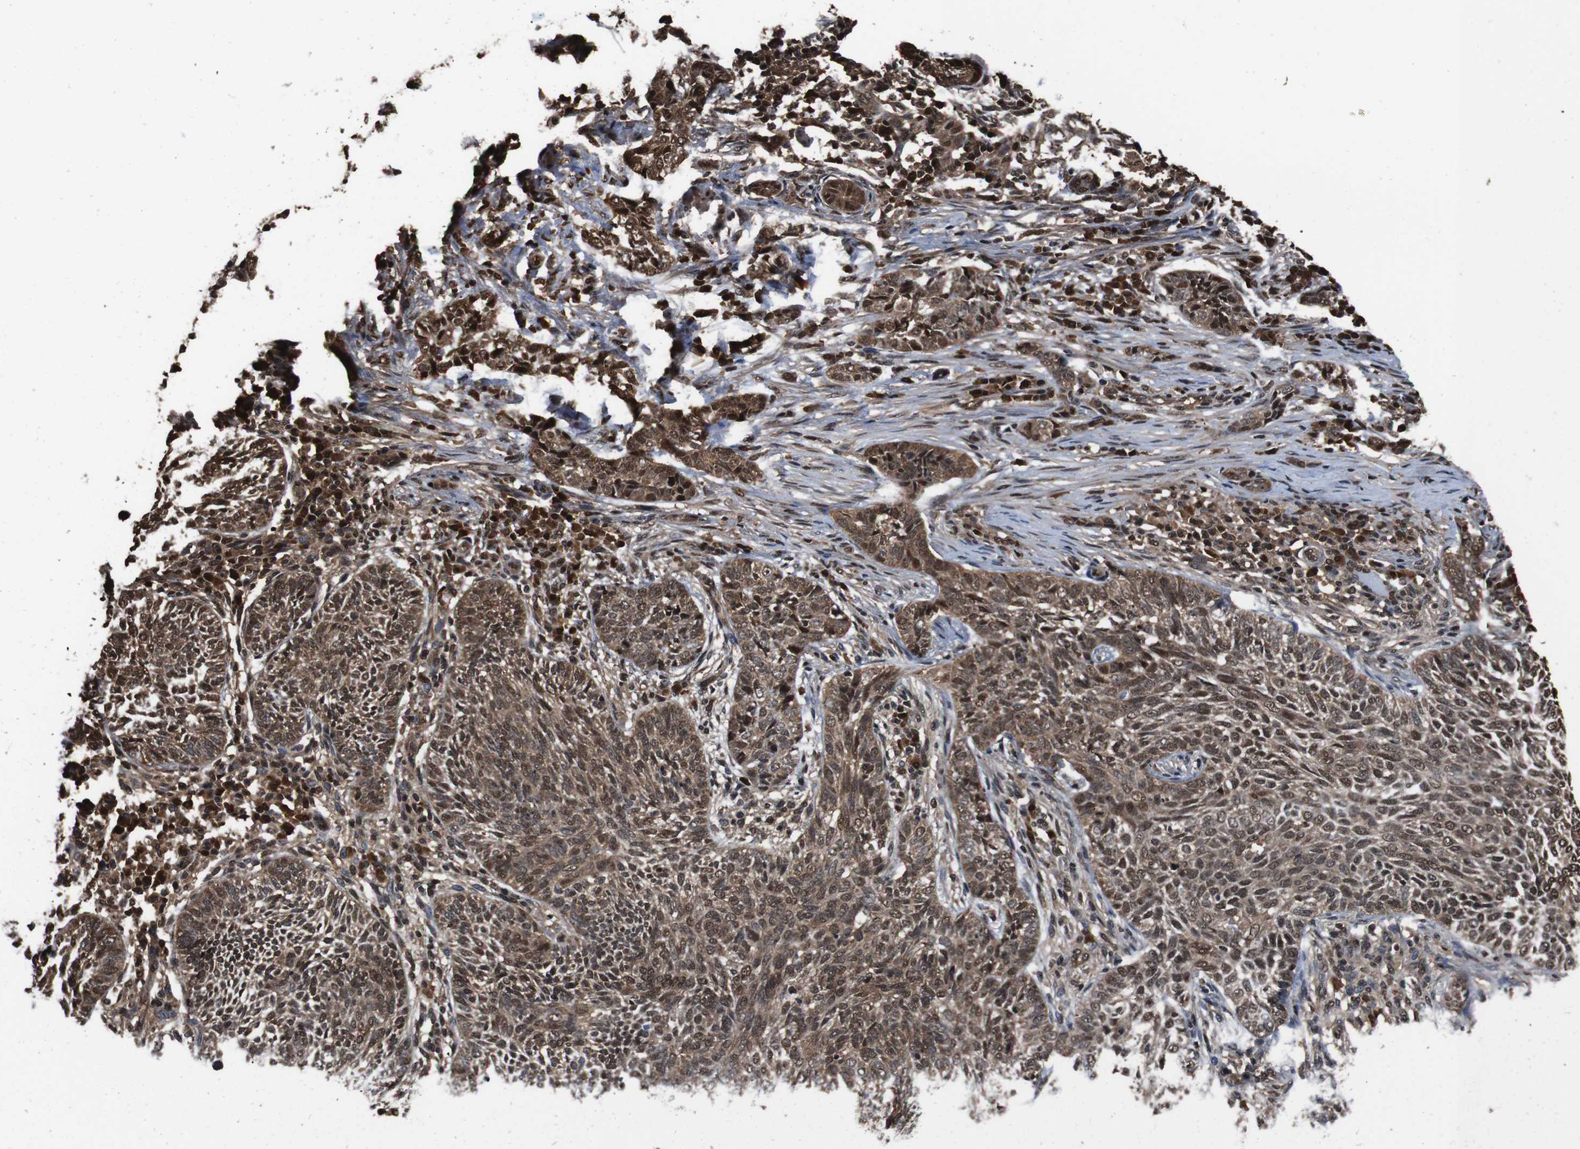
{"staining": {"intensity": "moderate", "quantity": ">75%", "location": "cytoplasmic/membranous,nuclear"}, "tissue": "skin cancer", "cell_type": "Tumor cells", "image_type": "cancer", "snomed": [{"axis": "morphology", "description": "Basal cell carcinoma"}, {"axis": "topography", "description": "Skin"}], "caption": "IHC (DAB) staining of human skin basal cell carcinoma displays moderate cytoplasmic/membranous and nuclear protein expression in approximately >75% of tumor cells.", "gene": "VCP", "patient": {"sex": "male", "age": 87}}